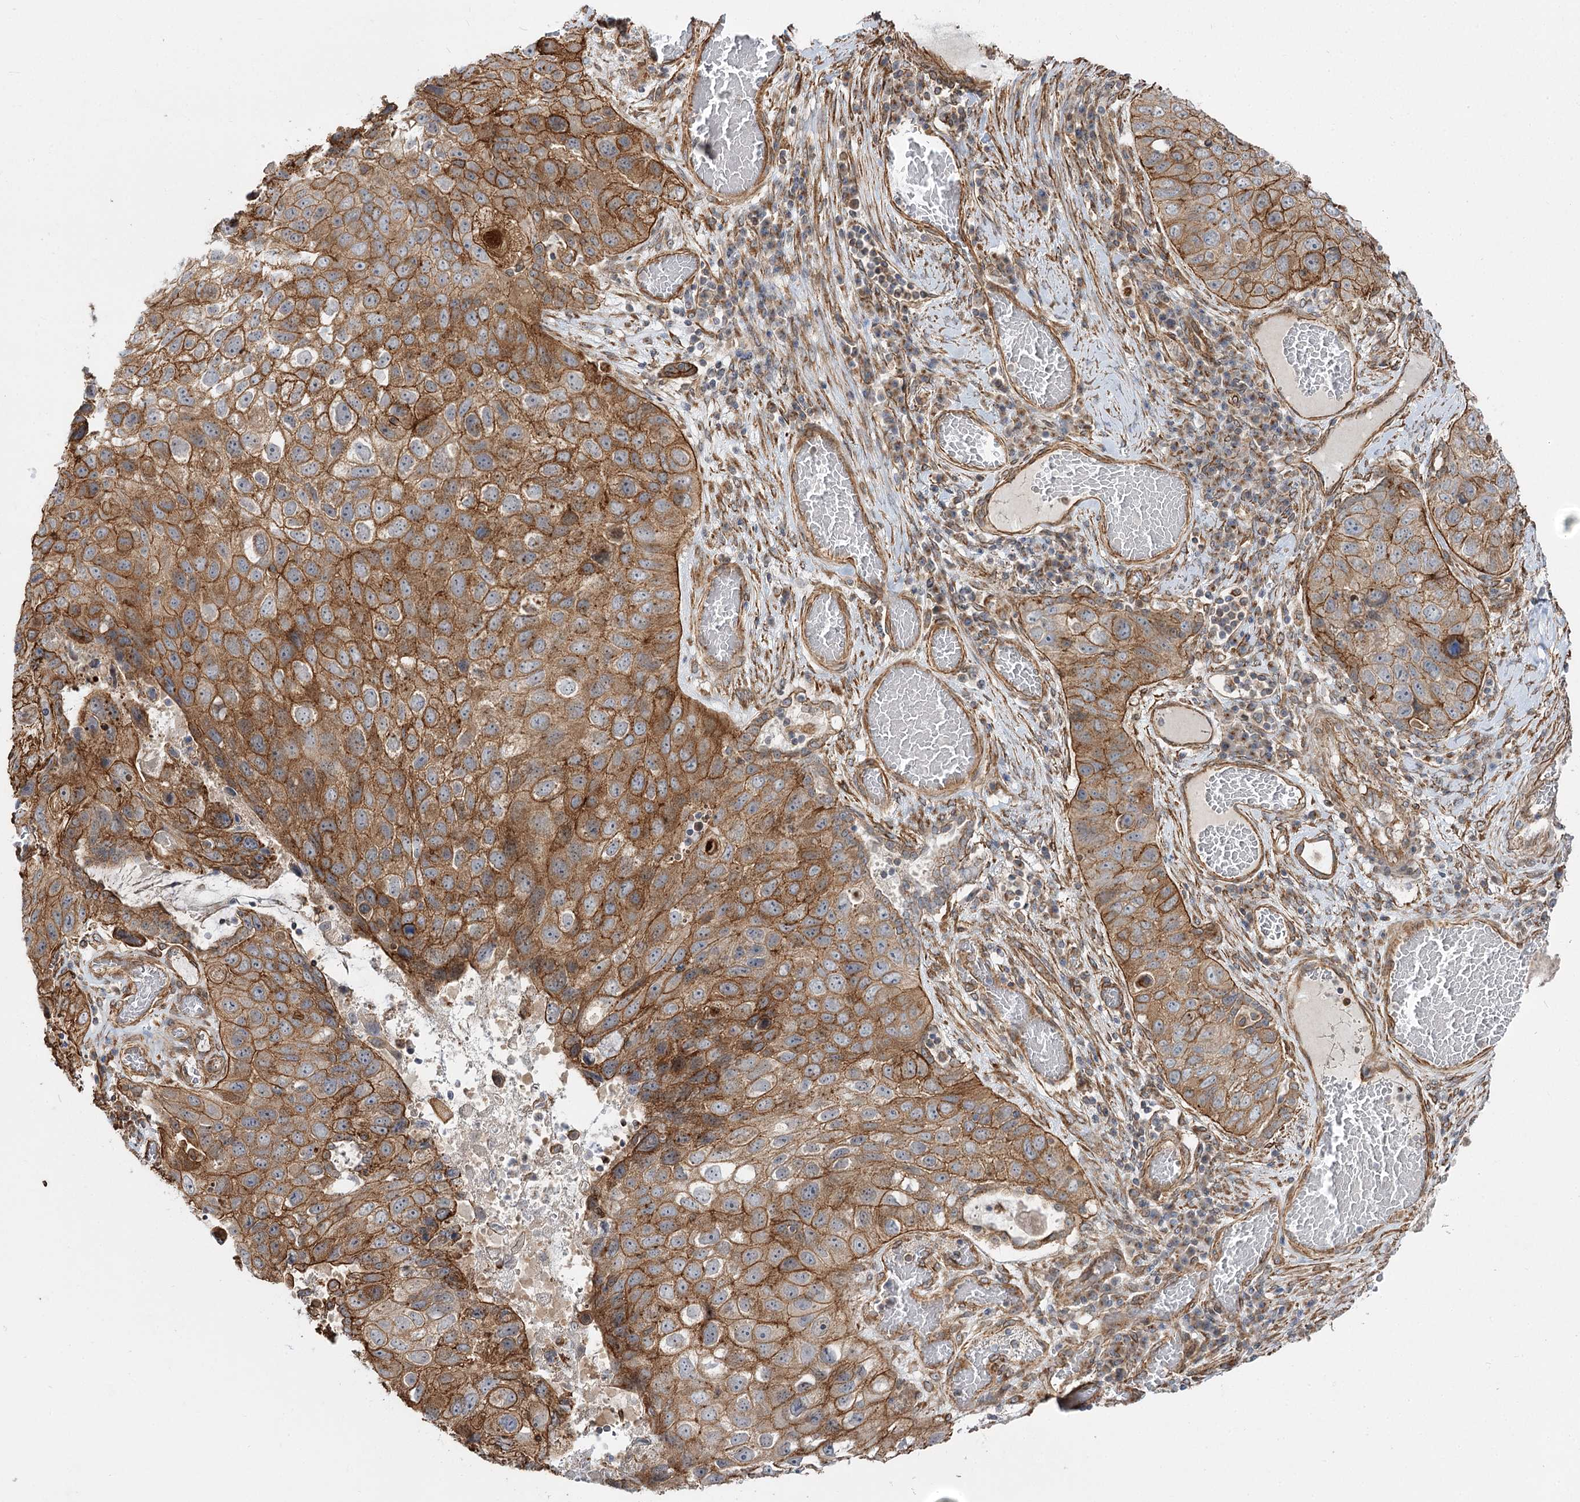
{"staining": {"intensity": "moderate", "quantity": ">75%", "location": "cytoplasmic/membranous"}, "tissue": "lung cancer", "cell_type": "Tumor cells", "image_type": "cancer", "snomed": [{"axis": "morphology", "description": "Squamous cell carcinoma, NOS"}, {"axis": "topography", "description": "Lung"}], "caption": "A medium amount of moderate cytoplasmic/membranous expression is identified in approximately >75% of tumor cells in lung squamous cell carcinoma tissue.", "gene": "SH3BP5L", "patient": {"sex": "male", "age": 61}}